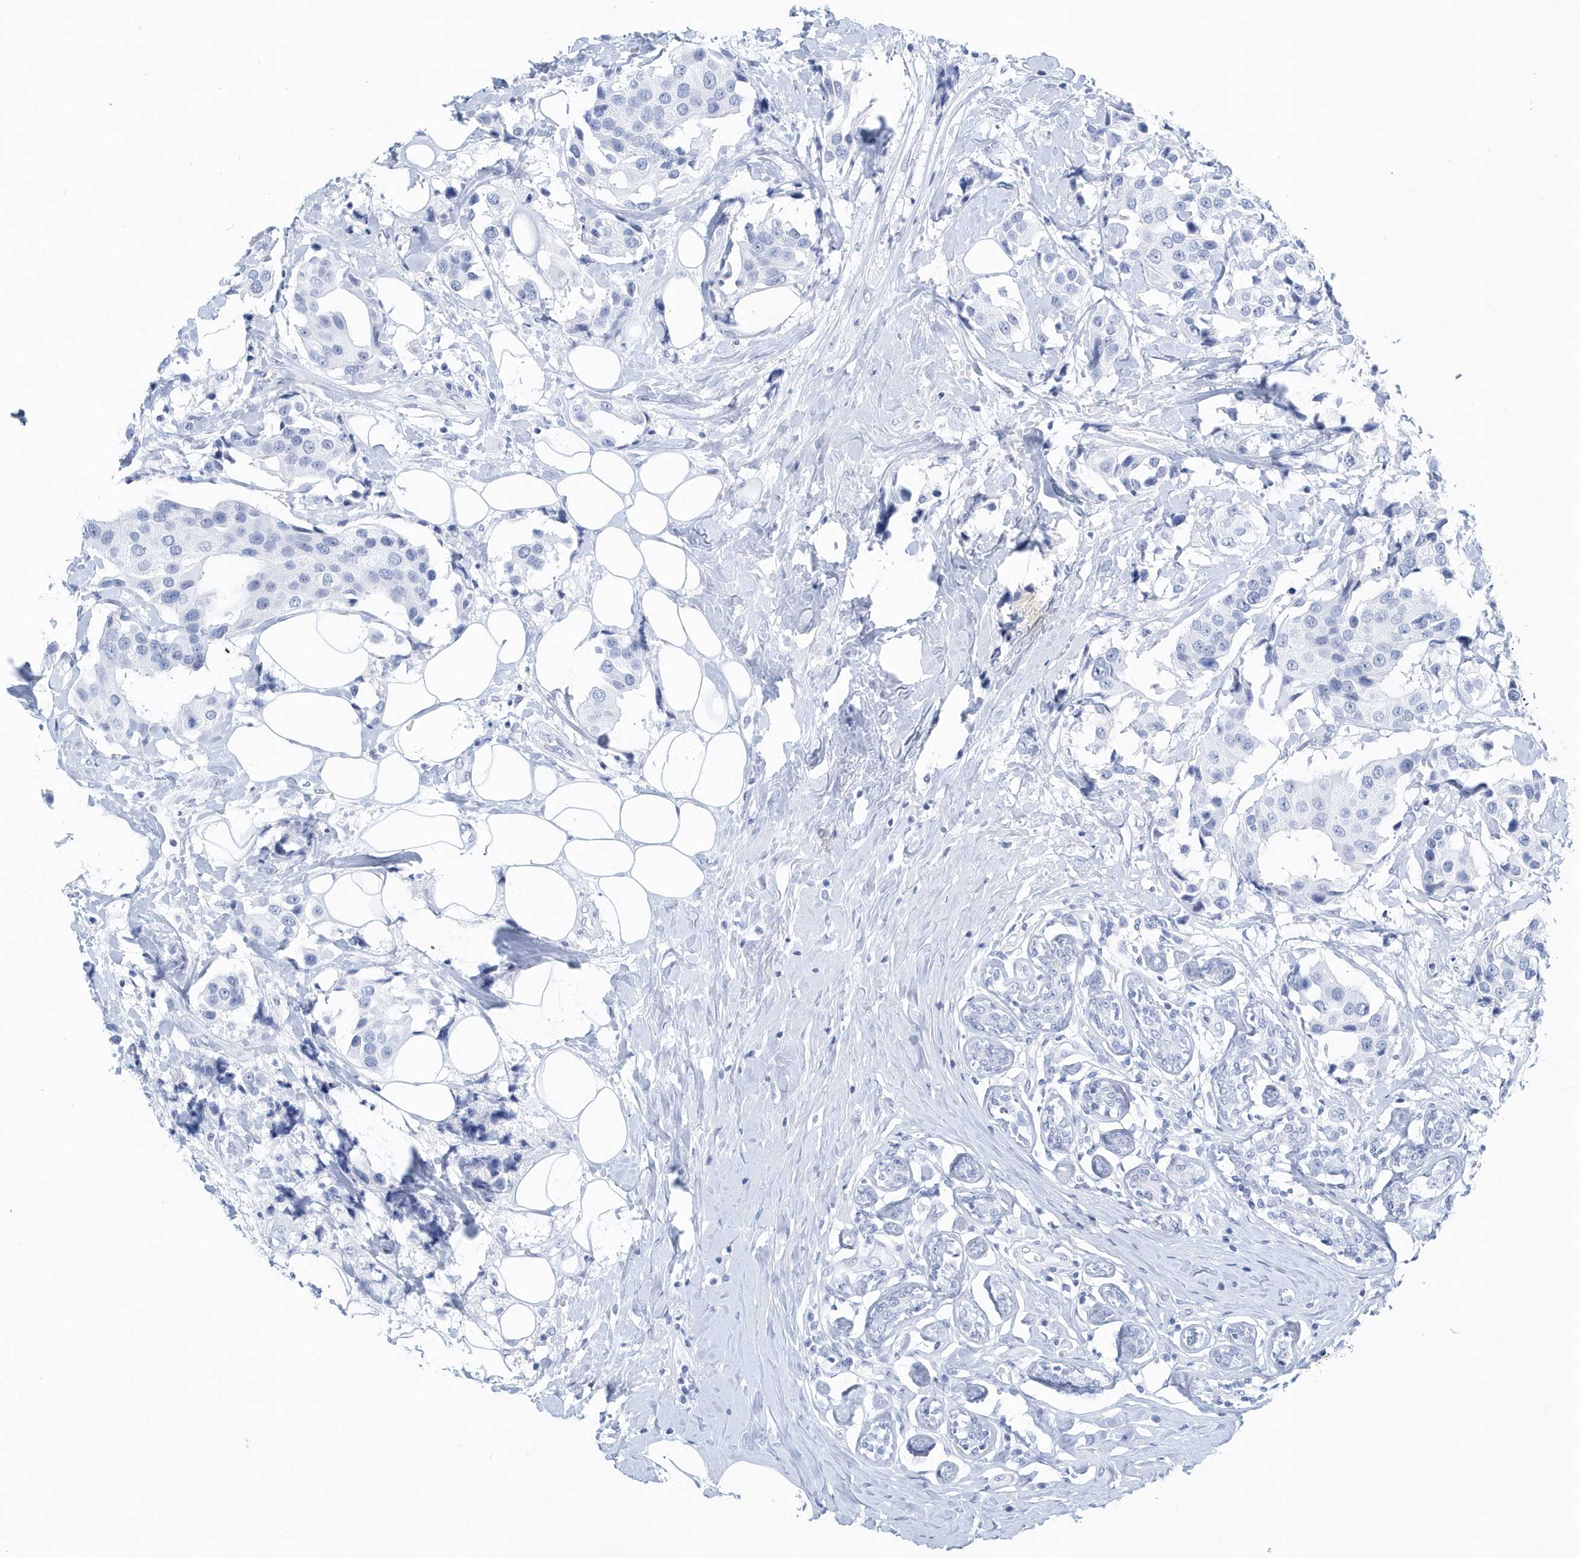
{"staining": {"intensity": "negative", "quantity": "none", "location": "none"}, "tissue": "breast cancer", "cell_type": "Tumor cells", "image_type": "cancer", "snomed": [{"axis": "morphology", "description": "Normal tissue, NOS"}, {"axis": "morphology", "description": "Duct carcinoma"}, {"axis": "topography", "description": "Breast"}], "caption": "Tumor cells show no significant protein staining in breast cancer (invasive ductal carcinoma). Nuclei are stained in blue.", "gene": "PTPRO", "patient": {"sex": "female", "age": 39}}